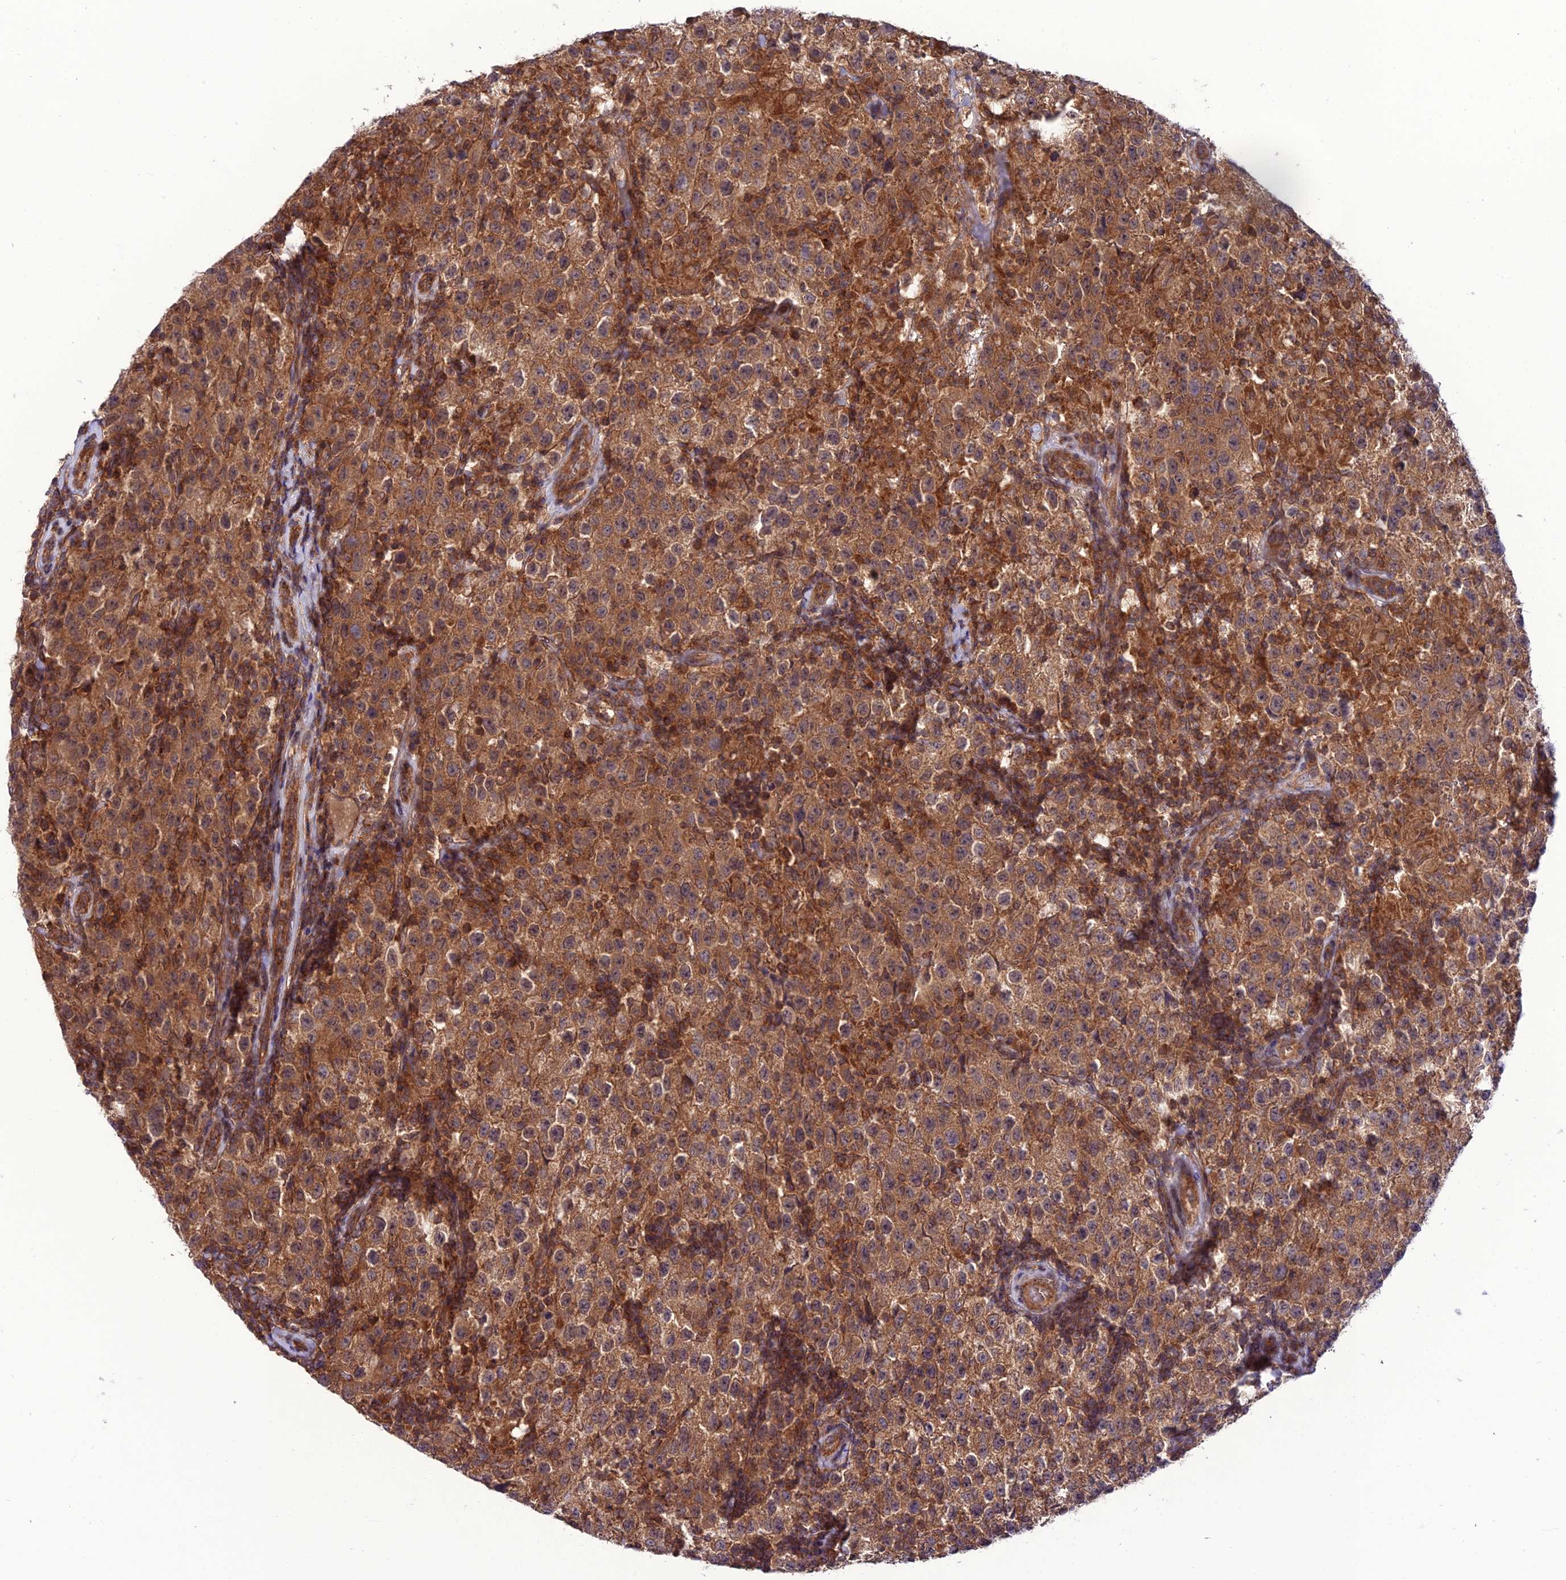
{"staining": {"intensity": "moderate", "quantity": ">75%", "location": "cytoplasmic/membranous"}, "tissue": "testis cancer", "cell_type": "Tumor cells", "image_type": "cancer", "snomed": [{"axis": "morphology", "description": "Seminoma, NOS"}, {"axis": "morphology", "description": "Carcinoma, Embryonal, NOS"}, {"axis": "topography", "description": "Testis"}], "caption": "Immunohistochemical staining of testis cancer shows medium levels of moderate cytoplasmic/membranous expression in approximately >75% of tumor cells.", "gene": "PPIL3", "patient": {"sex": "male", "age": 41}}